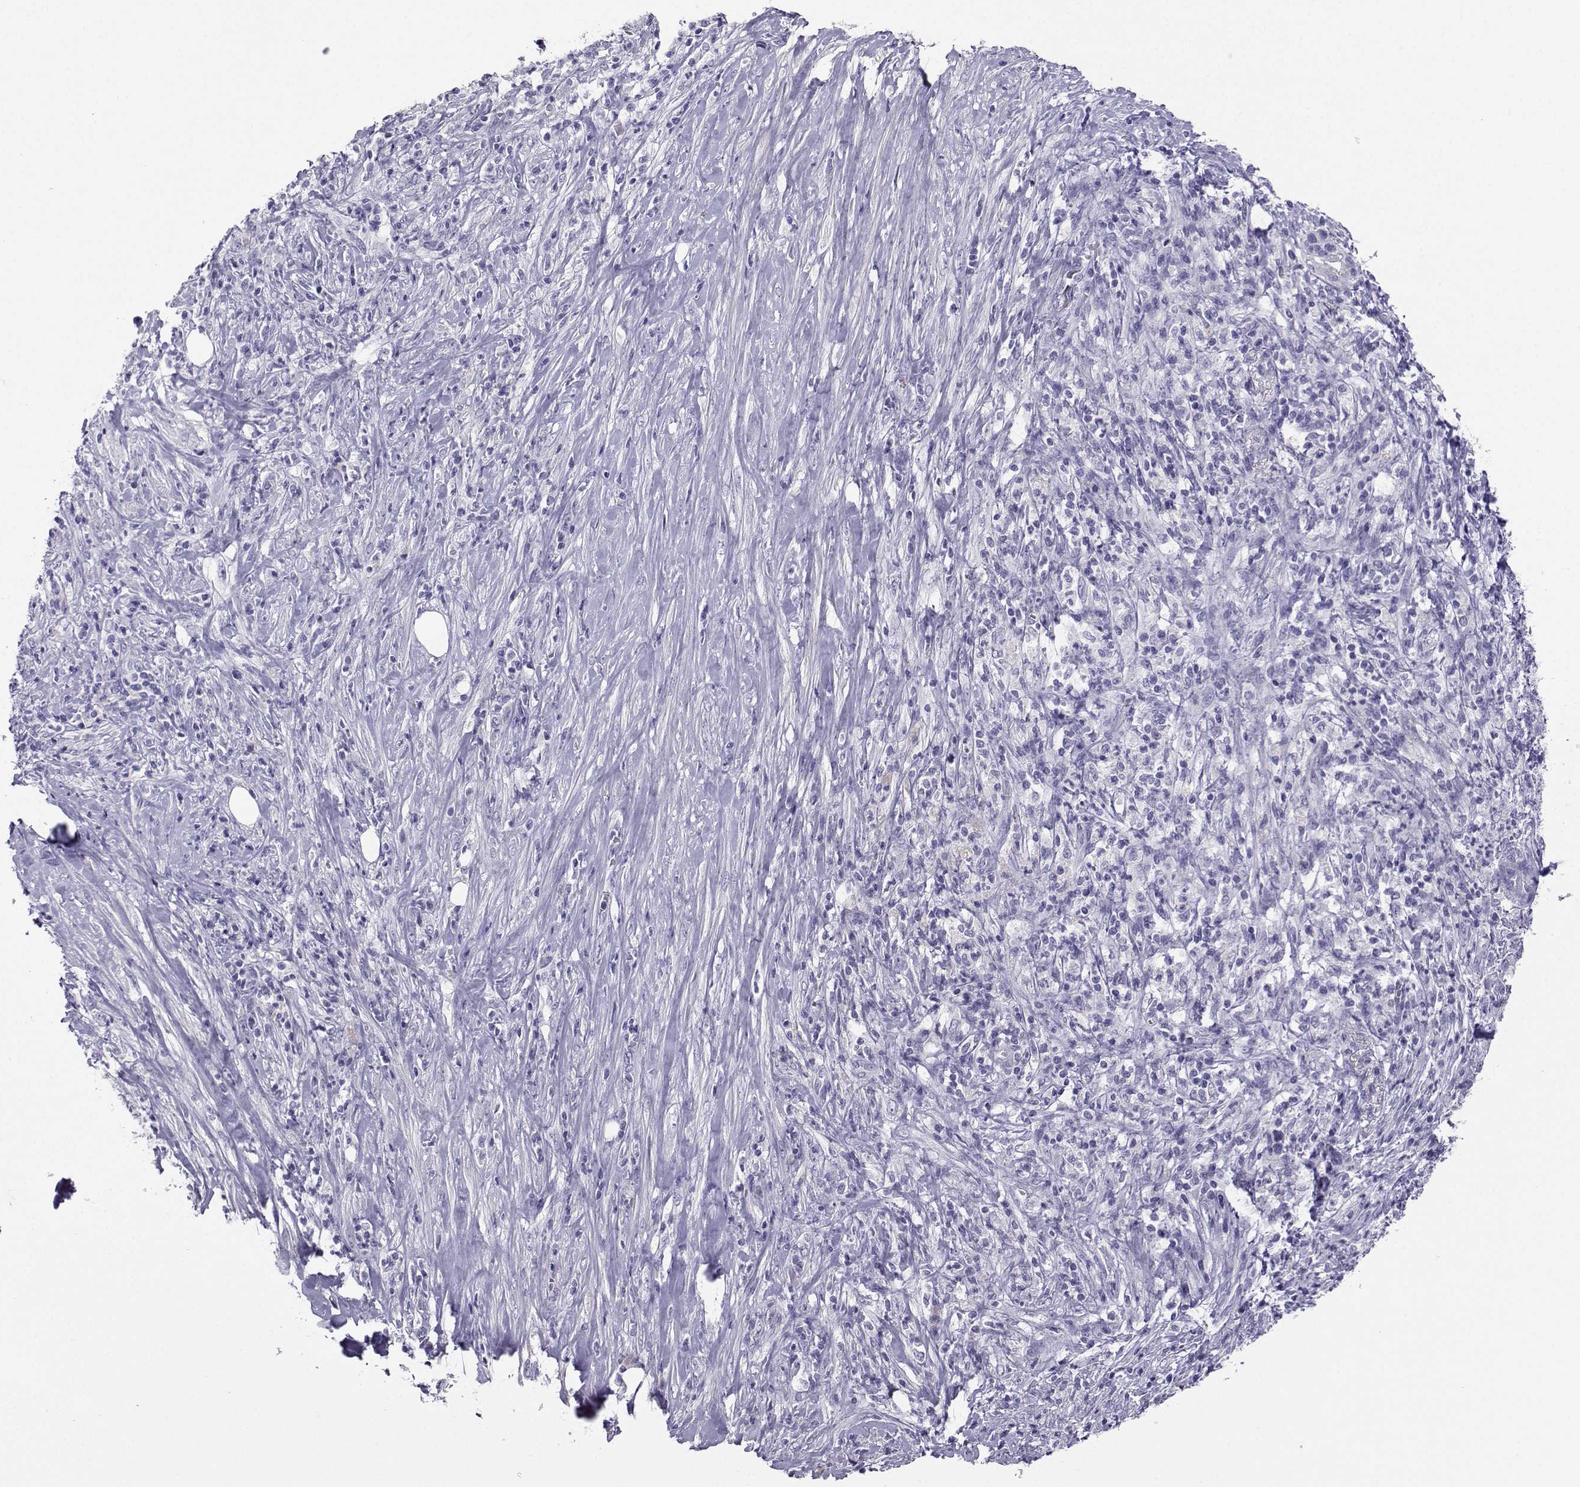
{"staining": {"intensity": "negative", "quantity": "none", "location": "none"}, "tissue": "pancreatic cancer", "cell_type": "Tumor cells", "image_type": "cancer", "snomed": [{"axis": "morphology", "description": "Adenocarcinoma, NOS"}, {"axis": "topography", "description": "Pancreas"}], "caption": "The photomicrograph demonstrates no significant positivity in tumor cells of pancreatic adenocarcinoma. (Stains: DAB (3,3'-diaminobenzidine) immunohistochemistry (IHC) with hematoxylin counter stain, Microscopy: brightfield microscopy at high magnification).", "gene": "FBXO24", "patient": {"sex": "male", "age": 57}}